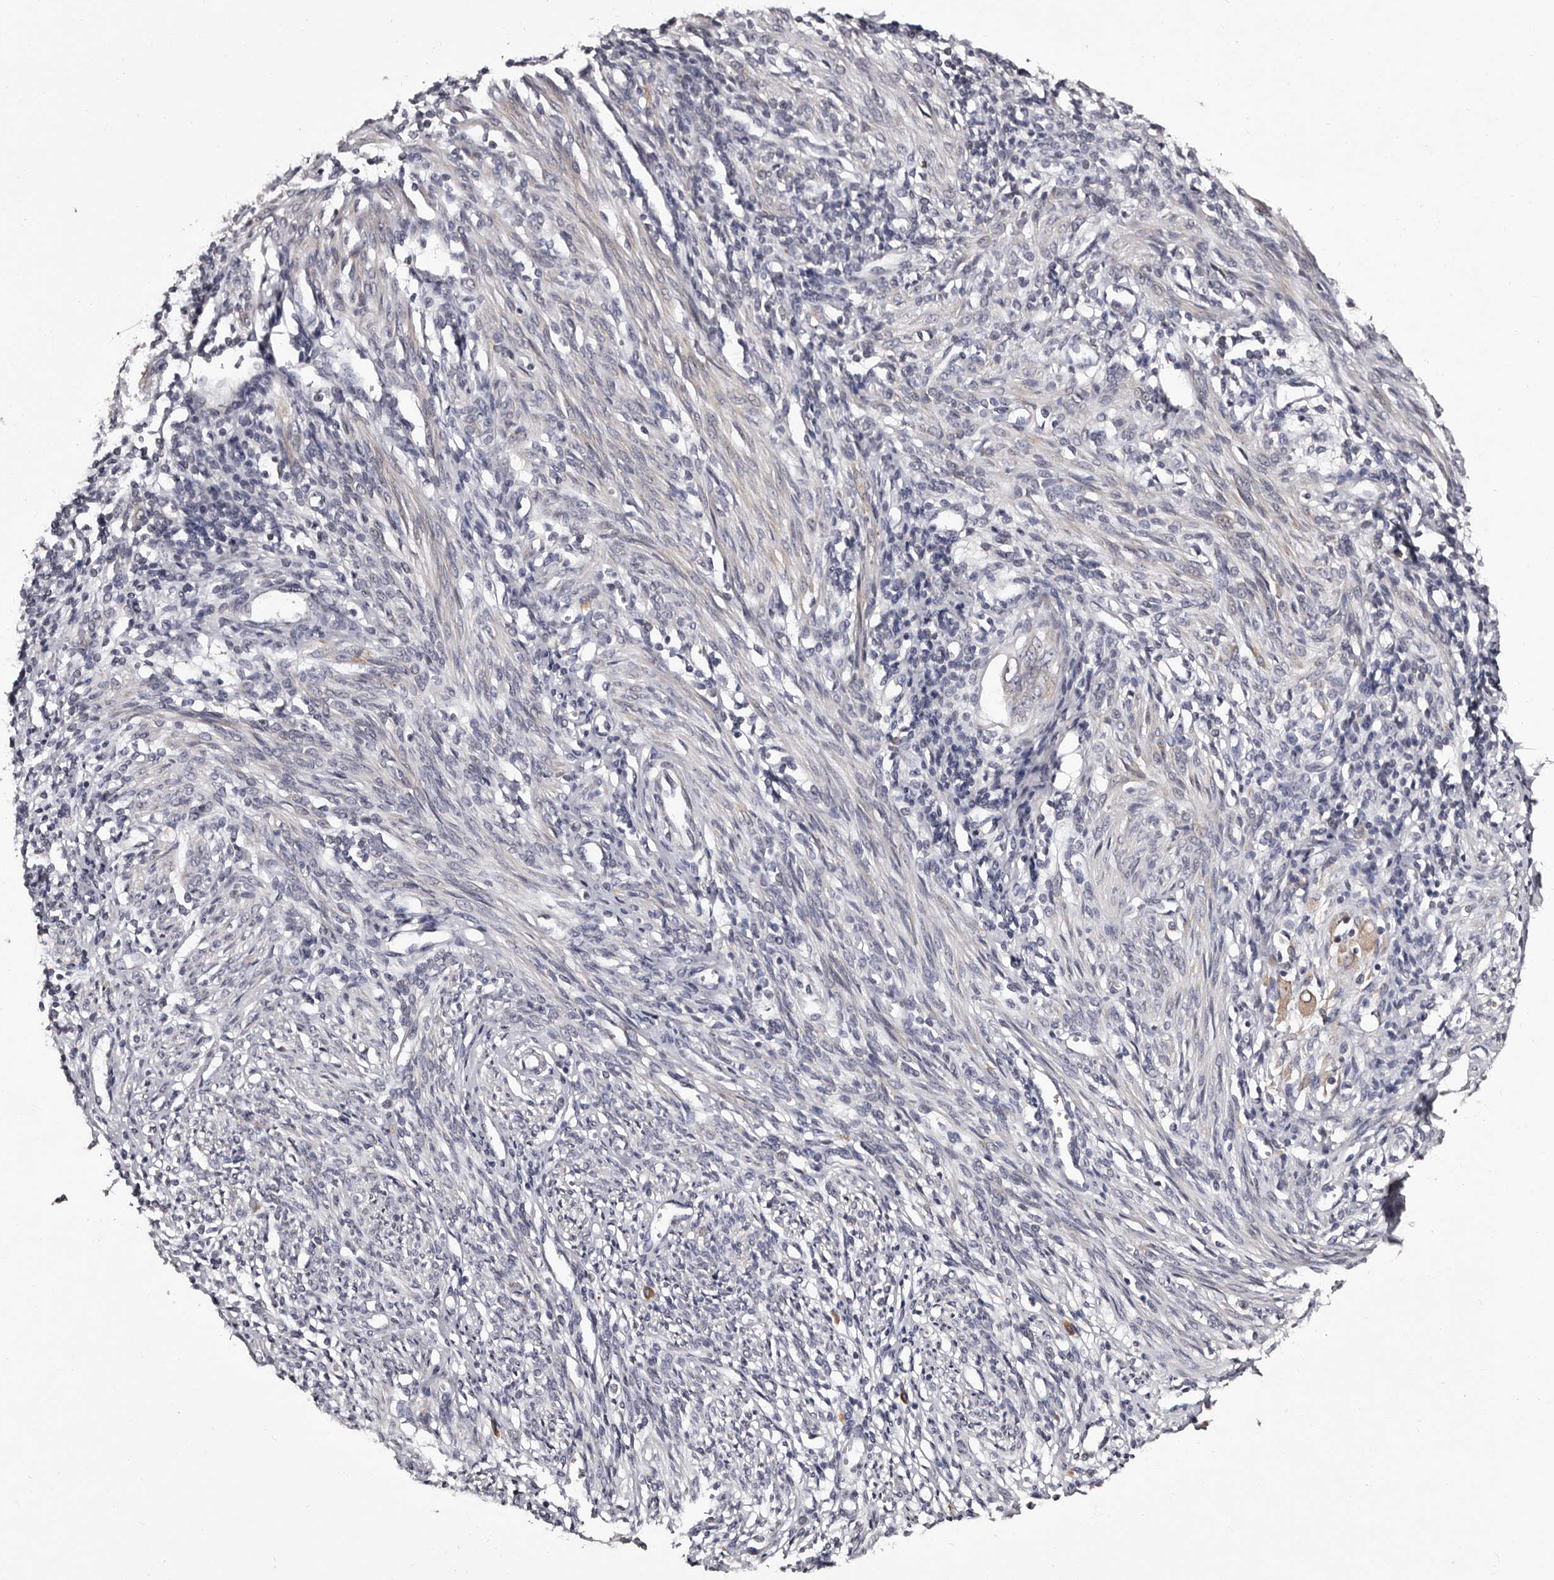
{"staining": {"intensity": "negative", "quantity": "none", "location": "none"}, "tissue": "endometrium", "cell_type": "Cells in endometrial stroma", "image_type": "normal", "snomed": [{"axis": "morphology", "description": "Normal tissue, NOS"}, {"axis": "topography", "description": "Endometrium"}], "caption": "Immunohistochemistry histopathology image of benign human endometrium stained for a protein (brown), which demonstrates no staining in cells in endometrial stroma. (Brightfield microscopy of DAB immunohistochemistry (IHC) at high magnification).", "gene": "DNPH1", "patient": {"sex": "female", "age": 66}}